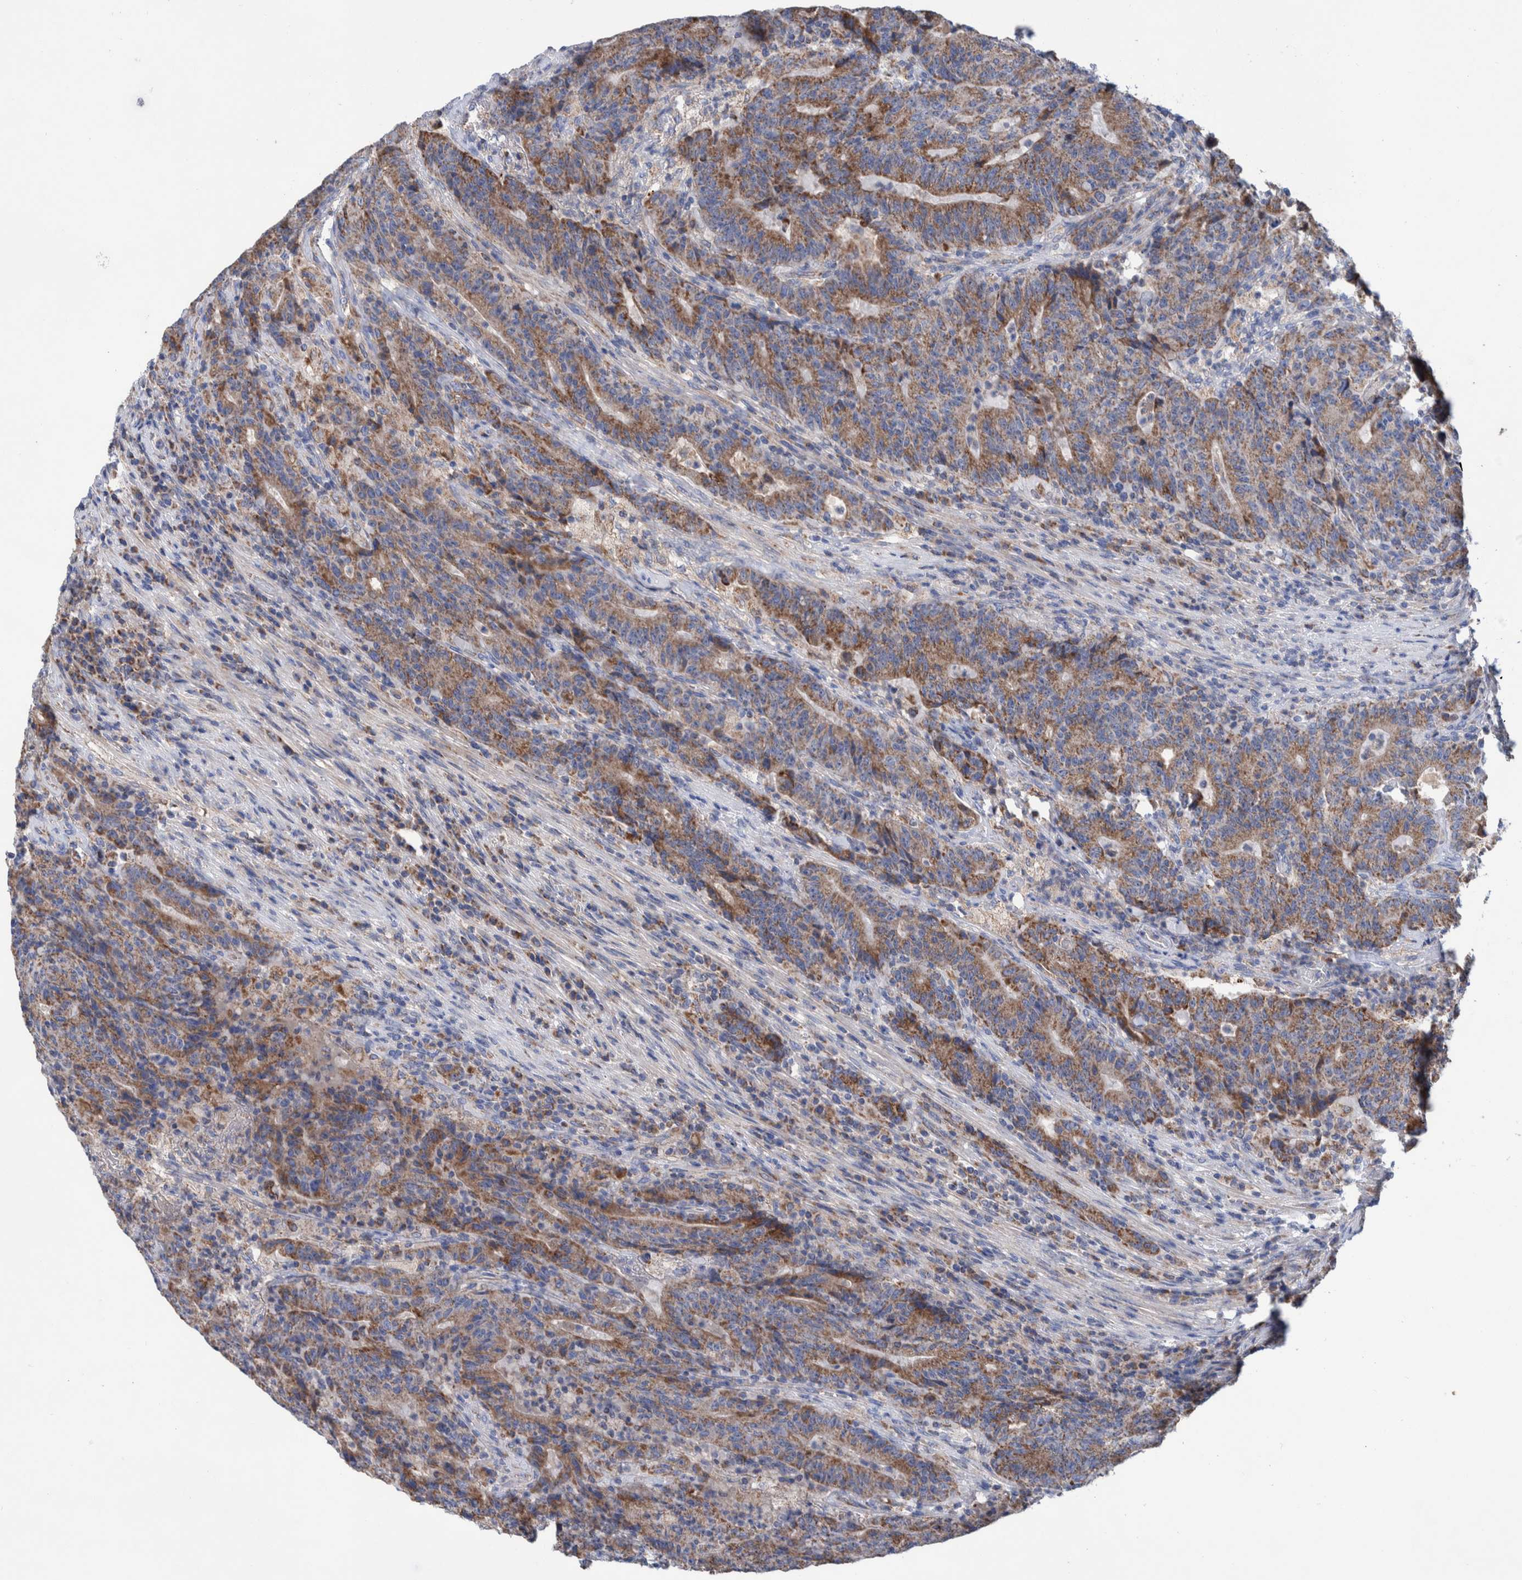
{"staining": {"intensity": "moderate", "quantity": ">75%", "location": "cytoplasmic/membranous"}, "tissue": "colorectal cancer", "cell_type": "Tumor cells", "image_type": "cancer", "snomed": [{"axis": "morphology", "description": "Normal tissue, NOS"}, {"axis": "morphology", "description": "Adenocarcinoma, NOS"}, {"axis": "topography", "description": "Colon"}], "caption": "IHC histopathology image of colorectal cancer (adenocarcinoma) stained for a protein (brown), which displays medium levels of moderate cytoplasmic/membranous expression in about >75% of tumor cells.", "gene": "DECR1", "patient": {"sex": "female", "age": 75}}